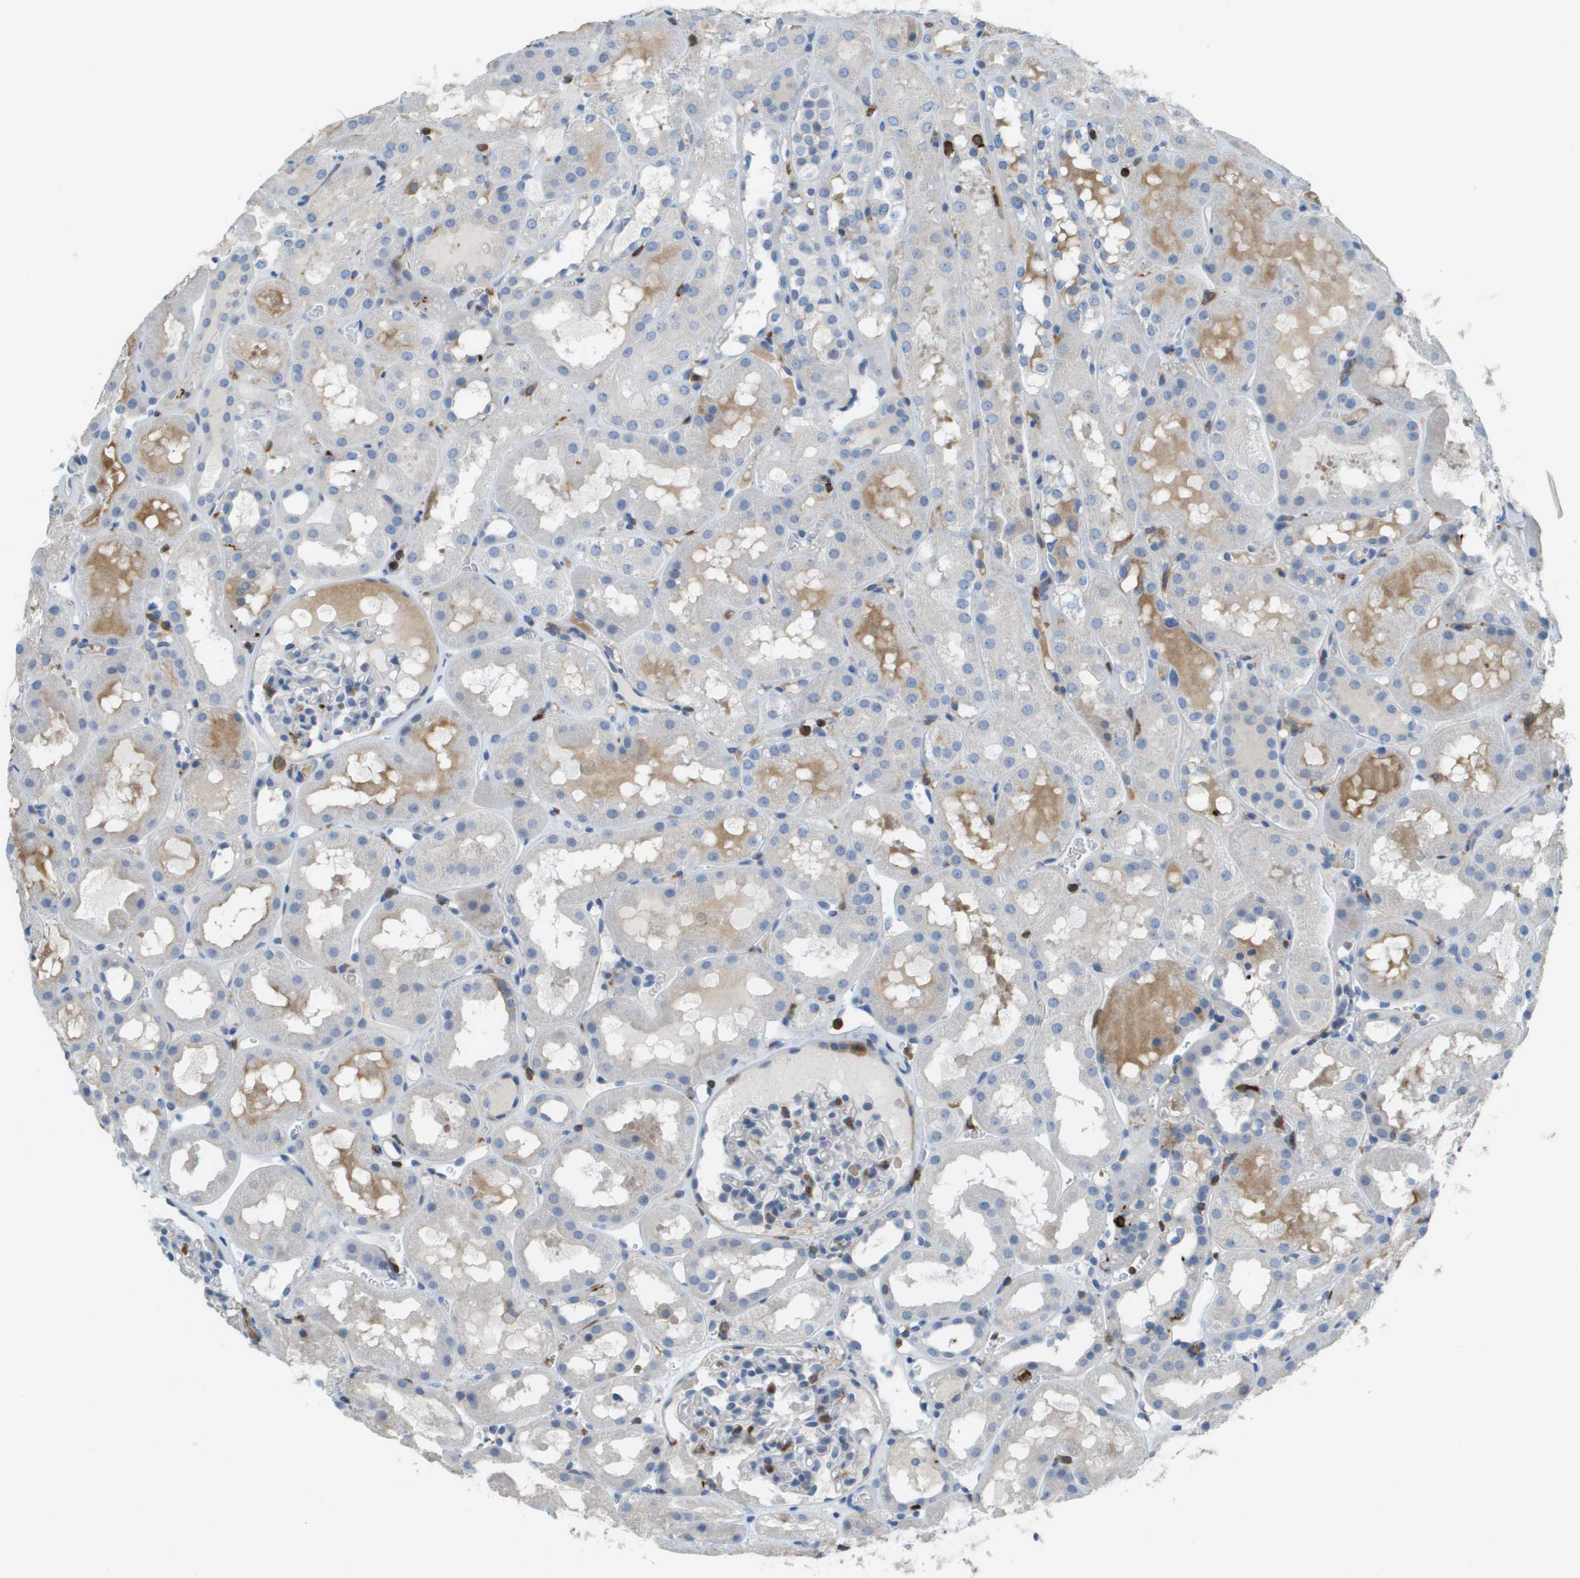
{"staining": {"intensity": "negative", "quantity": "none", "location": "none"}, "tissue": "kidney", "cell_type": "Cells in glomeruli", "image_type": "normal", "snomed": [{"axis": "morphology", "description": "Normal tissue, NOS"}, {"axis": "topography", "description": "Kidney"}, {"axis": "topography", "description": "Urinary bladder"}], "caption": "This is an IHC histopathology image of normal human kidney. There is no expression in cells in glomeruli.", "gene": "APBB1IP", "patient": {"sex": "male", "age": 16}}